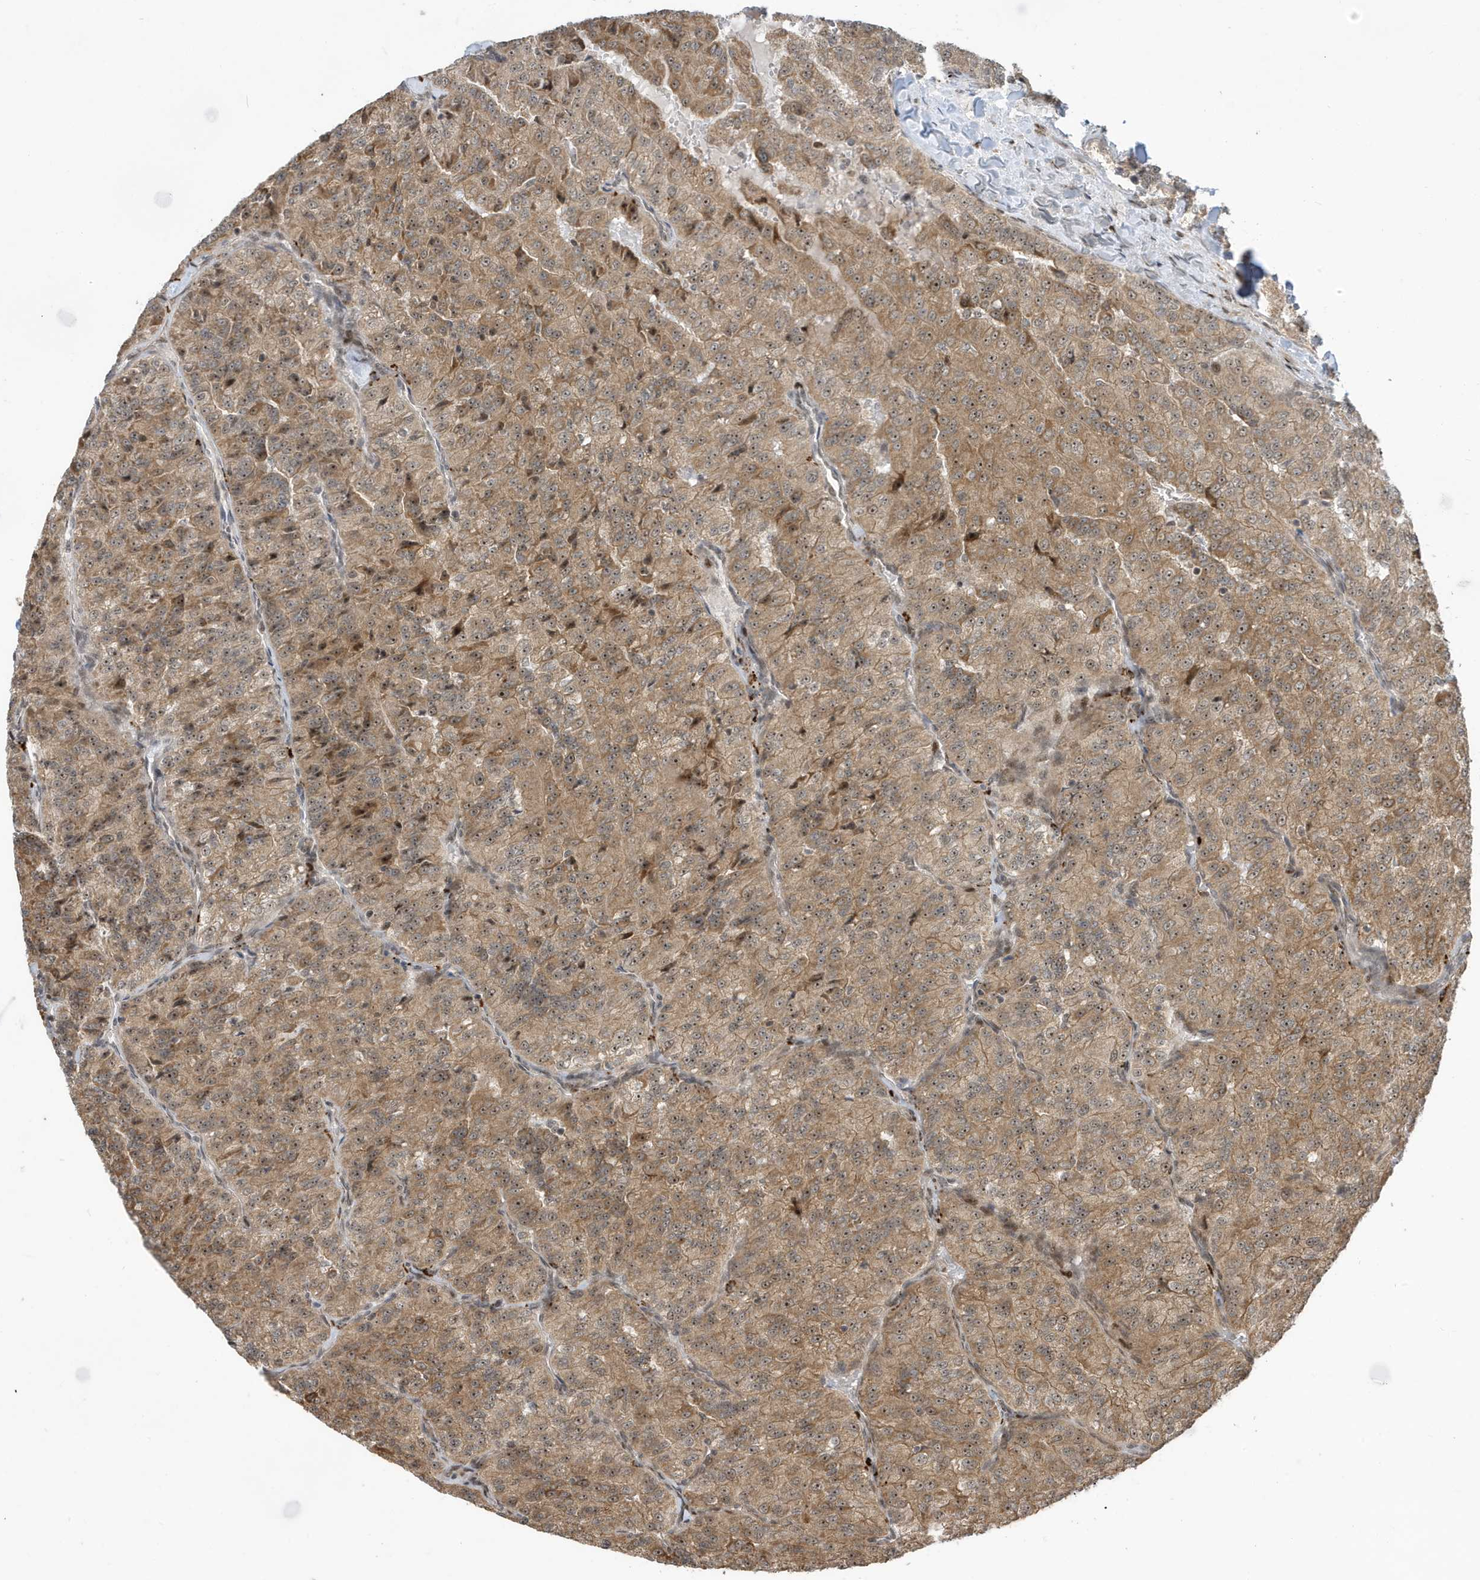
{"staining": {"intensity": "moderate", "quantity": ">75%", "location": "cytoplasmic/membranous,nuclear"}, "tissue": "renal cancer", "cell_type": "Tumor cells", "image_type": "cancer", "snomed": [{"axis": "morphology", "description": "Adenocarcinoma, NOS"}, {"axis": "topography", "description": "Kidney"}], "caption": "Tumor cells display medium levels of moderate cytoplasmic/membranous and nuclear positivity in about >75% of cells in renal adenocarcinoma. Immunohistochemistry (ihc) stains the protein of interest in brown and the nuclei are stained blue.", "gene": "FAM9B", "patient": {"sex": "female", "age": 63}}